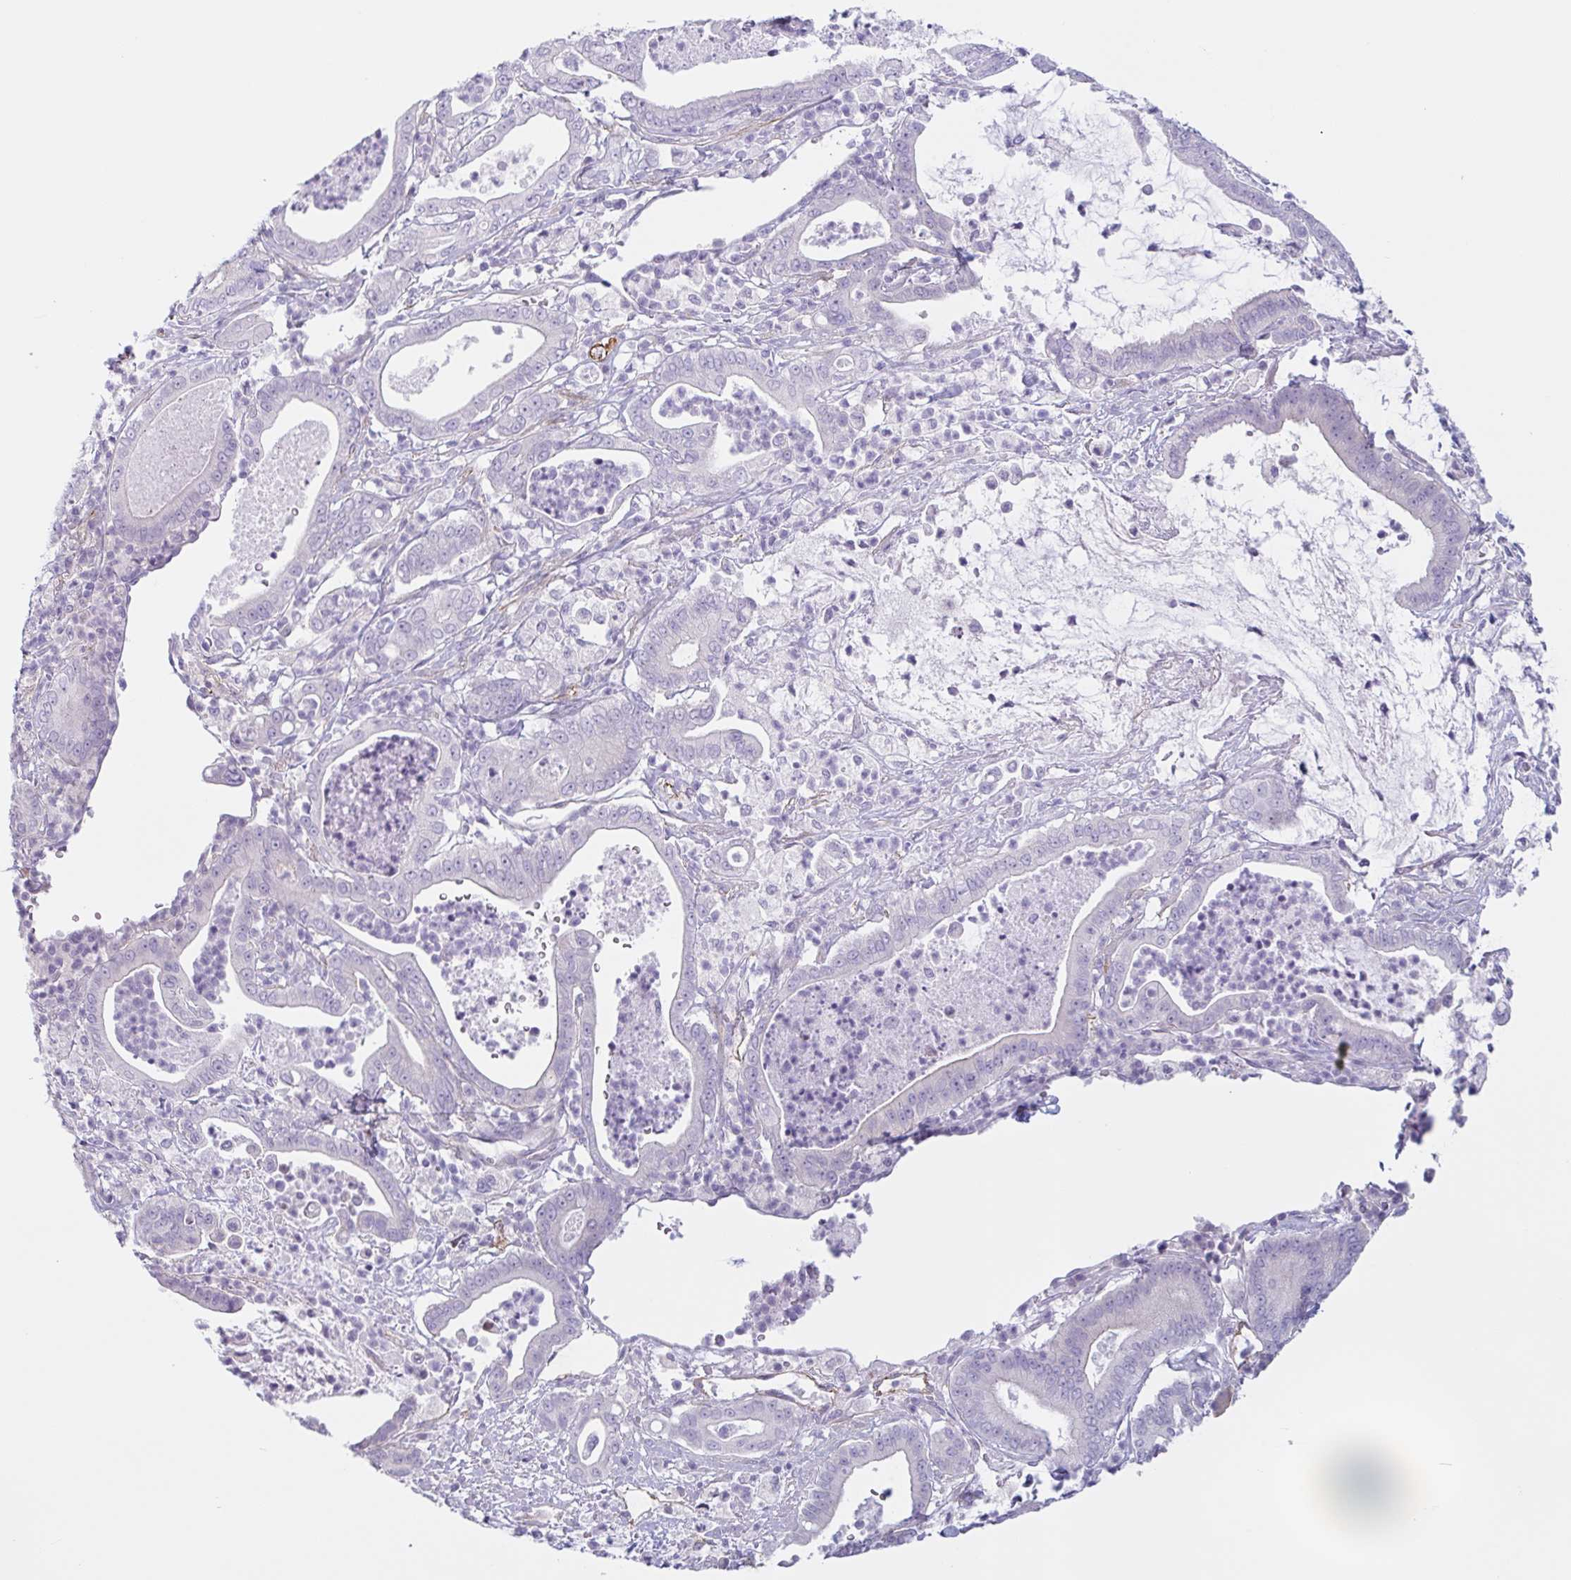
{"staining": {"intensity": "negative", "quantity": "none", "location": "none"}, "tissue": "pancreatic cancer", "cell_type": "Tumor cells", "image_type": "cancer", "snomed": [{"axis": "morphology", "description": "Adenocarcinoma, NOS"}, {"axis": "topography", "description": "Pancreas"}], "caption": "DAB (3,3'-diaminobenzidine) immunohistochemical staining of human pancreatic cancer (adenocarcinoma) exhibits no significant staining in tumor cells. The staining is performed using DAB (3,3'-diaminobenzidine) brown chromogen with nuclei counter-stained in using hematoxylin.", "gene": "MYH10", "patient": {"sex": "male", "age": 71}}